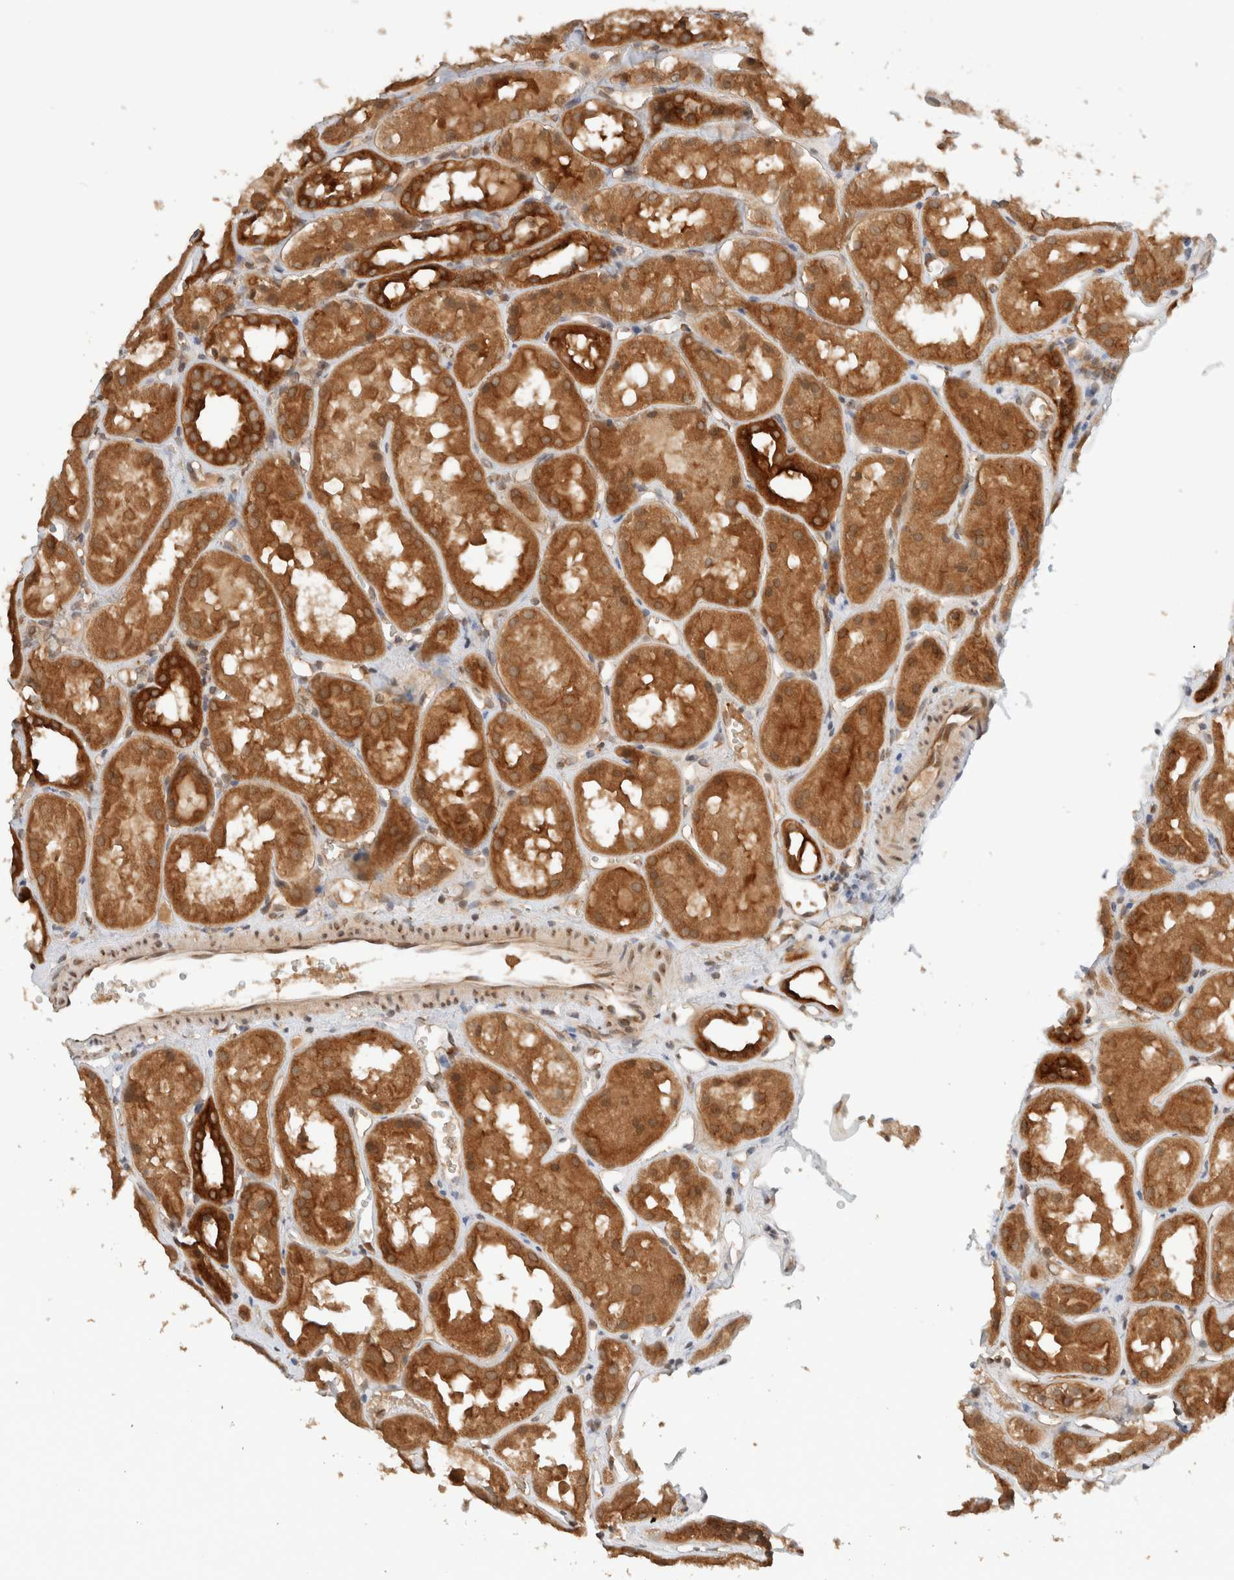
{"staining": {"intensity": "moderate", "quantity": "25%-75%", "location": "cytoplasmic/membranous,nuclear"}, "tissue": "kidney", "cell_type": "Cells in glomeruli", "image_type": "normal", "snomed": [{"axis": "morphology", "description": "Normal tissue, NOS"}, {"axis": "topography", "description": "Kidney"}], "caption": "A brown stain highlights moderate cytoplasmic/membranous,nuclear positivity of a protein in cells in glomeruli of benign human kidney.", "gene": "ARFGEF2", "patient": {"sex": "male", "age": 16}}